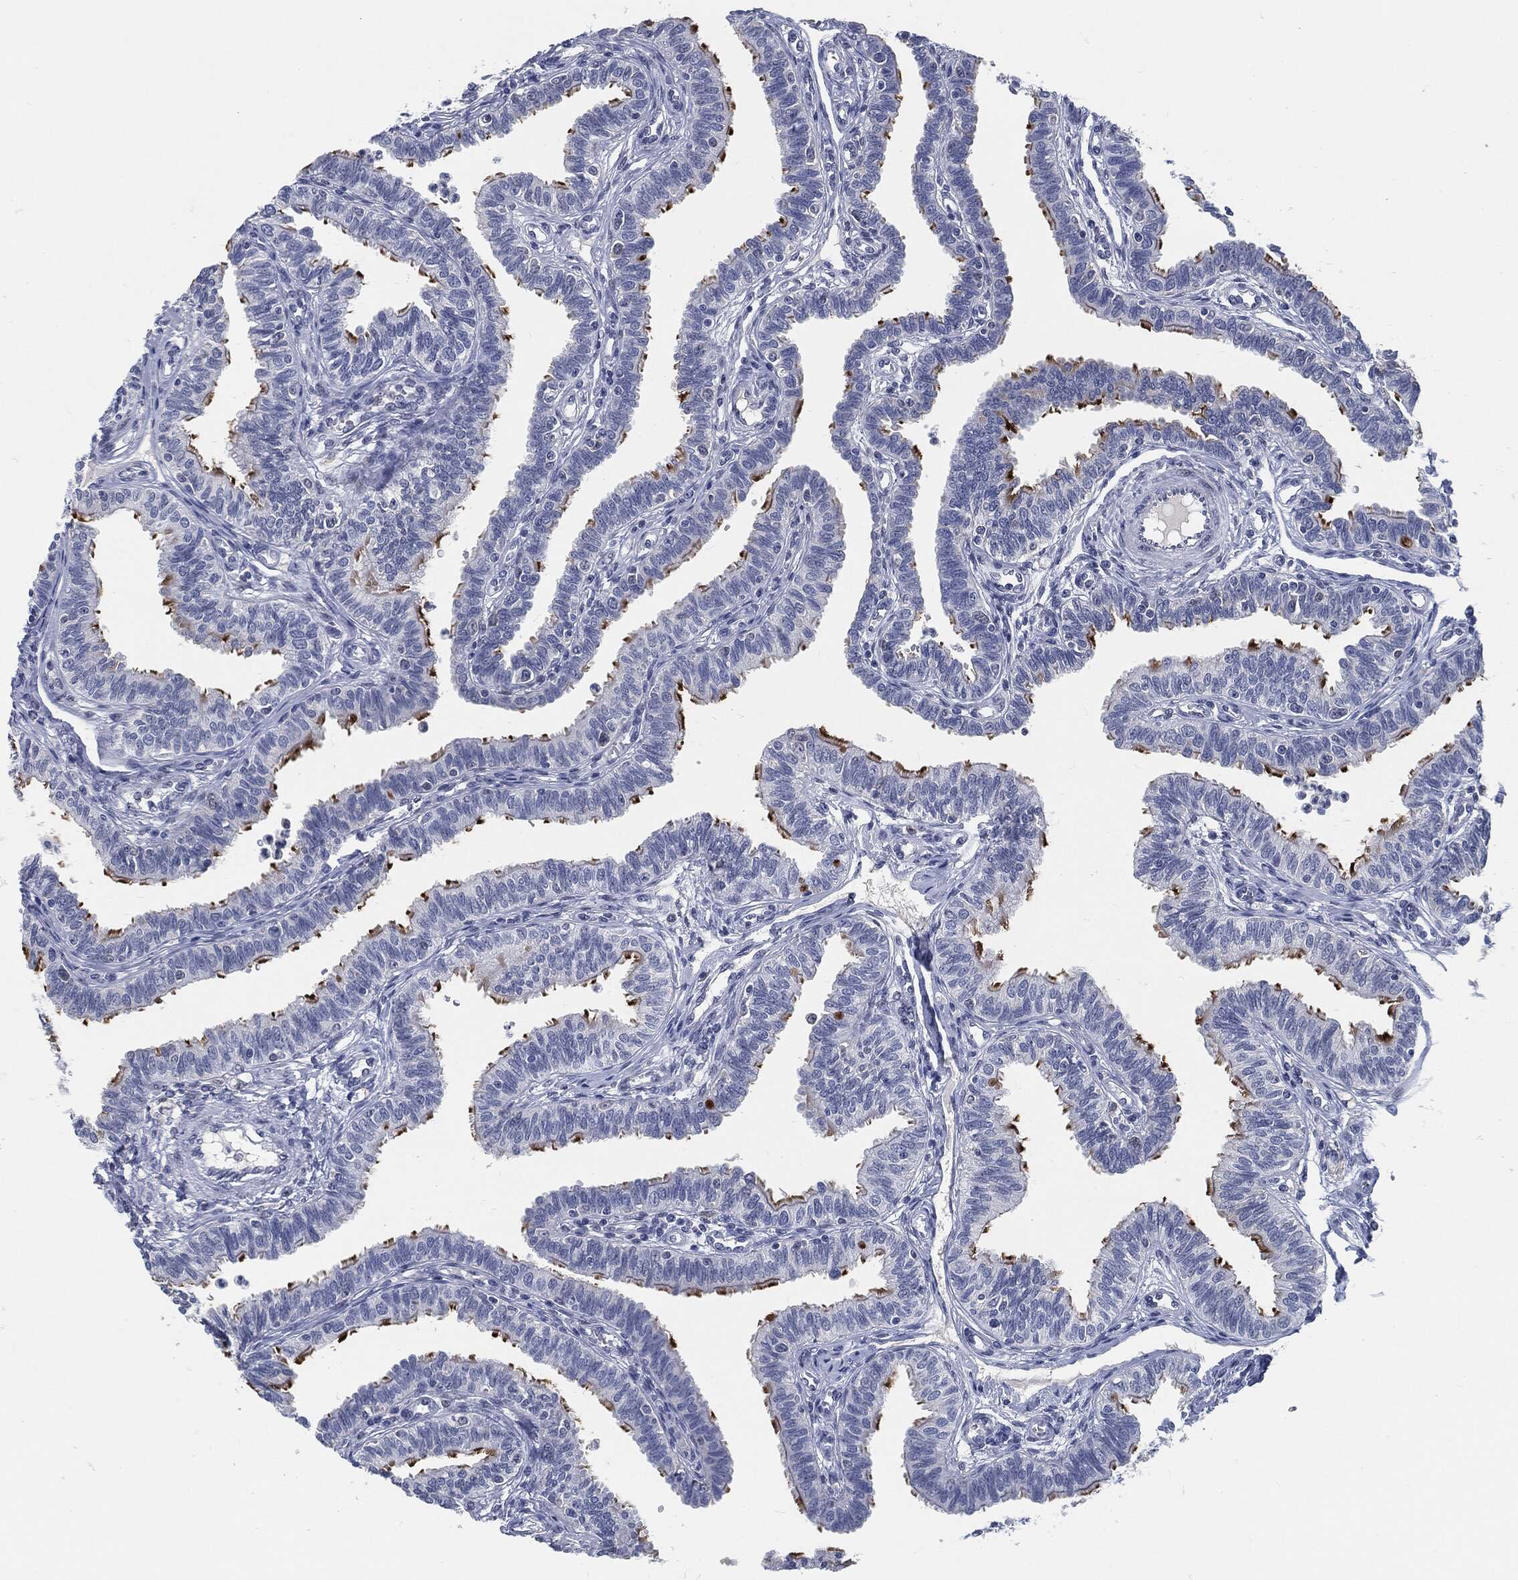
{"staining": {"intensity": "strong", "quantity": "25%-75%", "location": "cytoplasmic/membranous"}, "tissue": "fallopian tube", "cell_type": "Glandular cells", "image_type": "normal", "snomed": [{"axis": "morphology", "description": "Normal tissue, NOS"}, {"axis": "topography", "description": "Fallopian tube"}], "caption": "This image exhibits immunohistochemistry (IHC) staining of unremarkable fallopian tube, with high strong cytoplasmic/membranous expression in approximately 25%-75% of glandular cells.", "gene": "PROM1", "patient": {"sex": "female", "age": 36}}